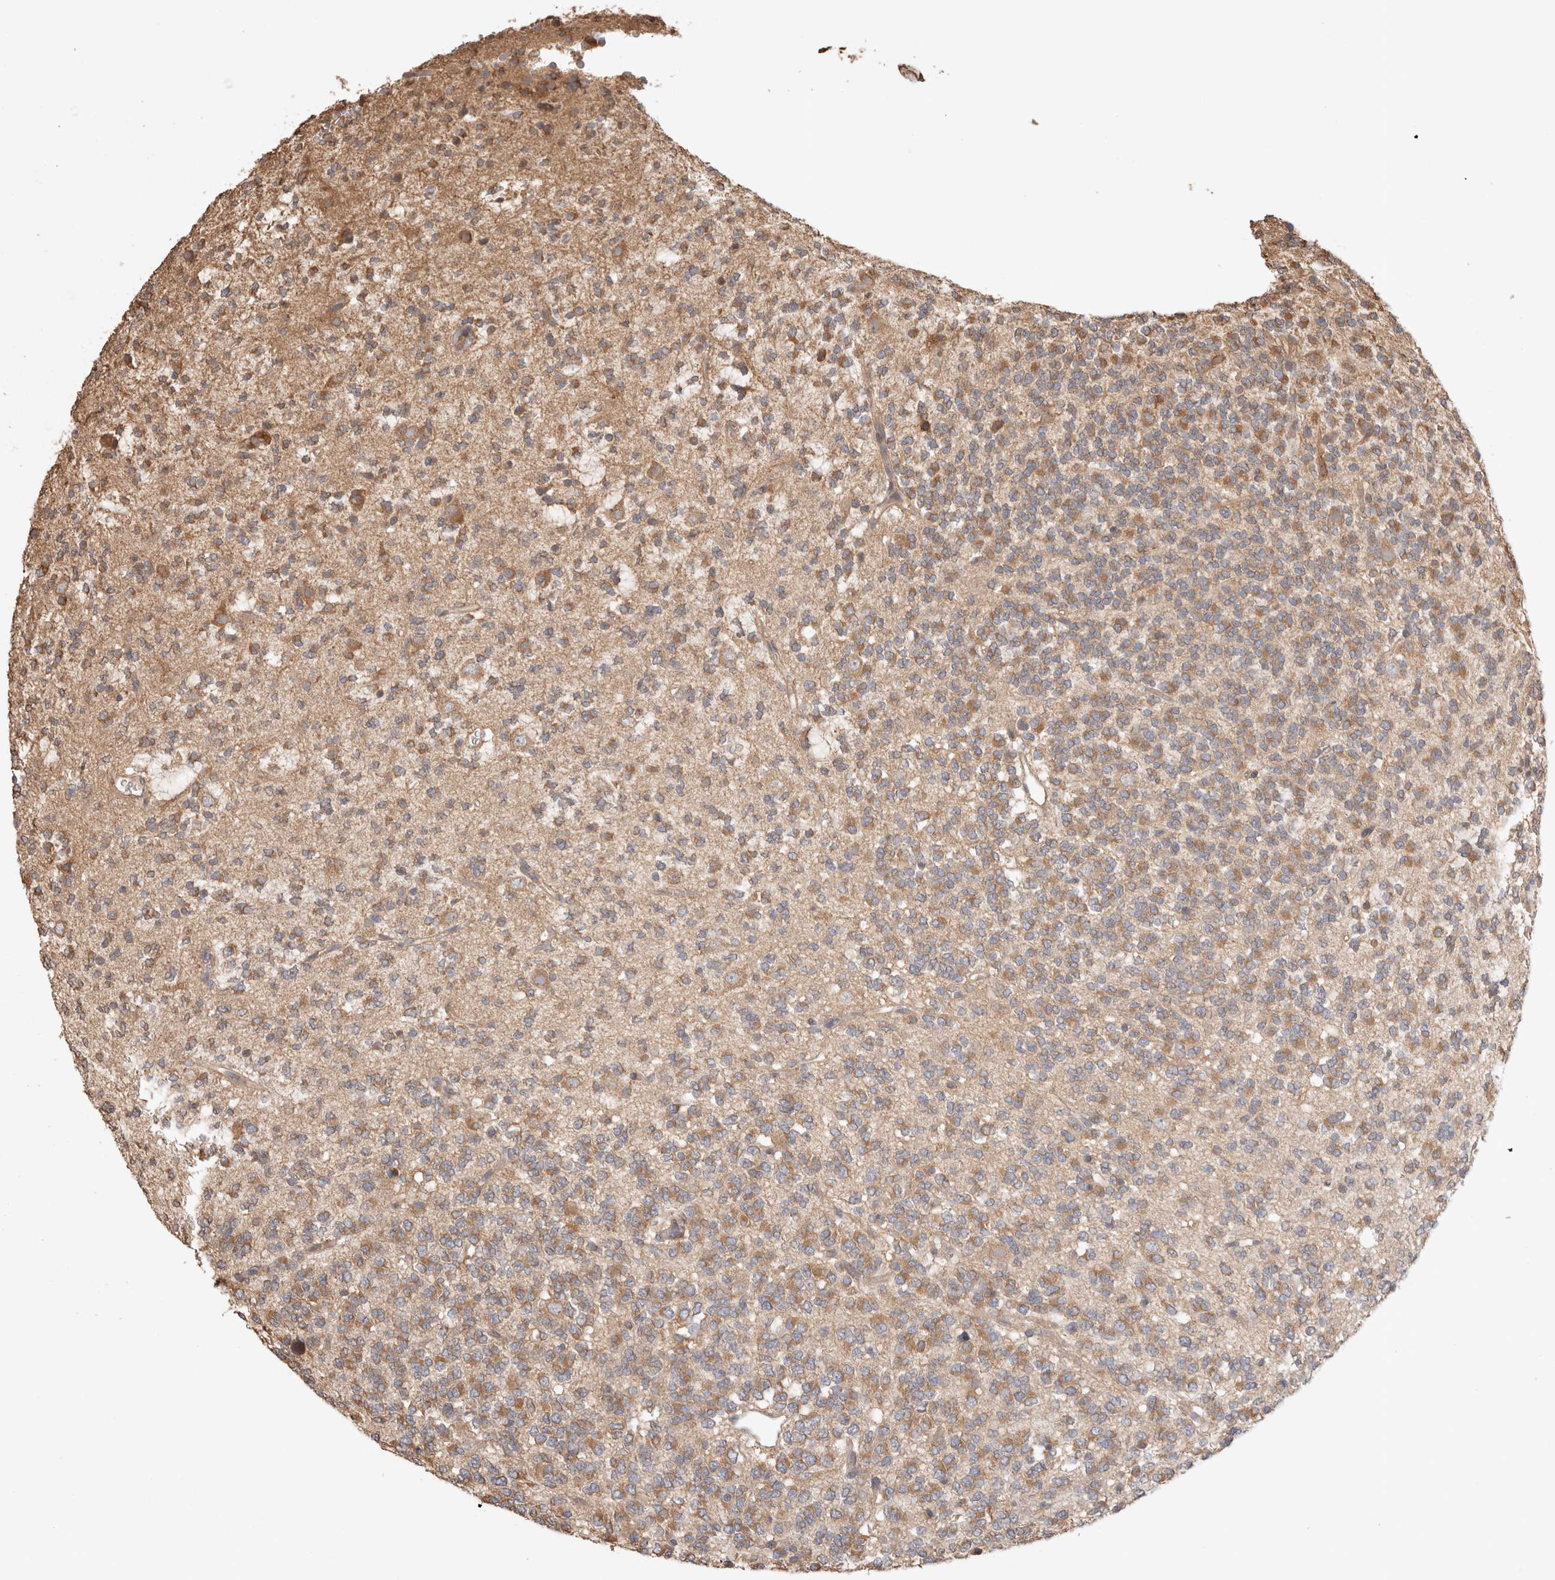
{"staining": {"intensity": "moderate", "quantity": ">75%", "location": "cytoplasmic/membranous"}, "tissue": "glioma", "cell_type": "Tumor cells", "image_type": "cancer", "snomed": [{"axis": "morphology", "description": "Glioma, malignant, Low grade"}, {"axis": "topography", "description": "Brain"}], "caption": "Immunohistochemistry (IHC) staining of glioma, which shows medium levels of moderate cytoplasmic/membranous staining in approximately >75% of tumor cells indicating moderate cytoplasmic/membranous protein expression. The staining was performed using DAB (brown) for protein detection and nuclei were counterstained in hematoxylin (blue).", "gene": "HROB", "patient": {"sex": "male", "age": 38}}